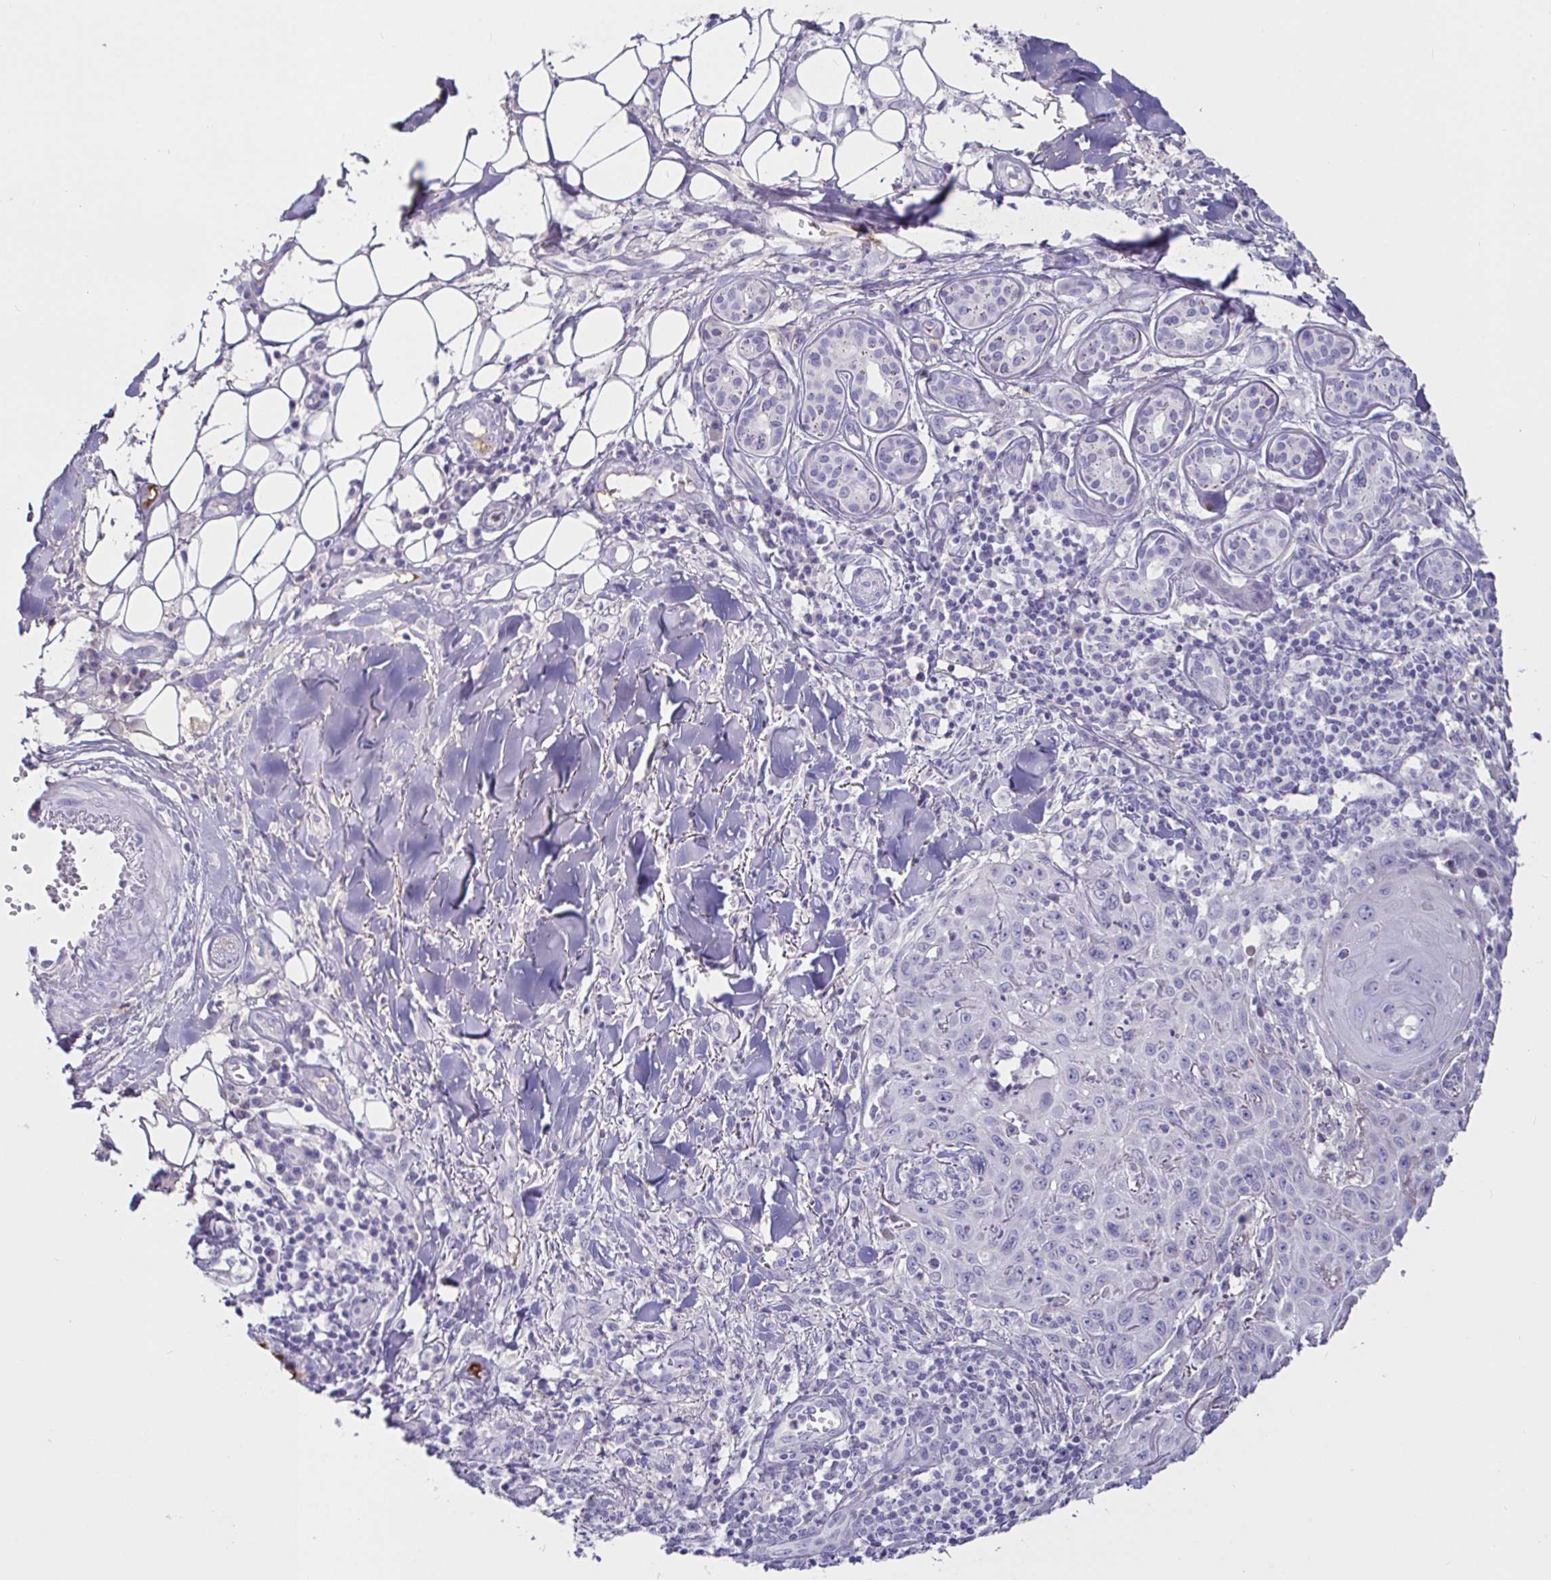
{"staining": {"intensity": "negative", "quantity": "none", "location": "none"}, "tissue": "skin cancer", "cell_type": "Tumor cells", "image_type": "cancer", "snomed": [{"axis": "morphology", "description": "Squamous cell carcinoma, NOS"}, {"axis": "topography", "description": "Skin"}], "caption": "A histopathology image of skin cancer stained for a protein displays no brown staining in tumor cells. Brightfield microscopy of immunohistochemistry stained with DAB (3,3'-diaminobenzidine) (brown) and hematoxylin (blue), captured at high magnification.", "gene": "SAA4", "patient": {"sex": "male", "age": 75}}